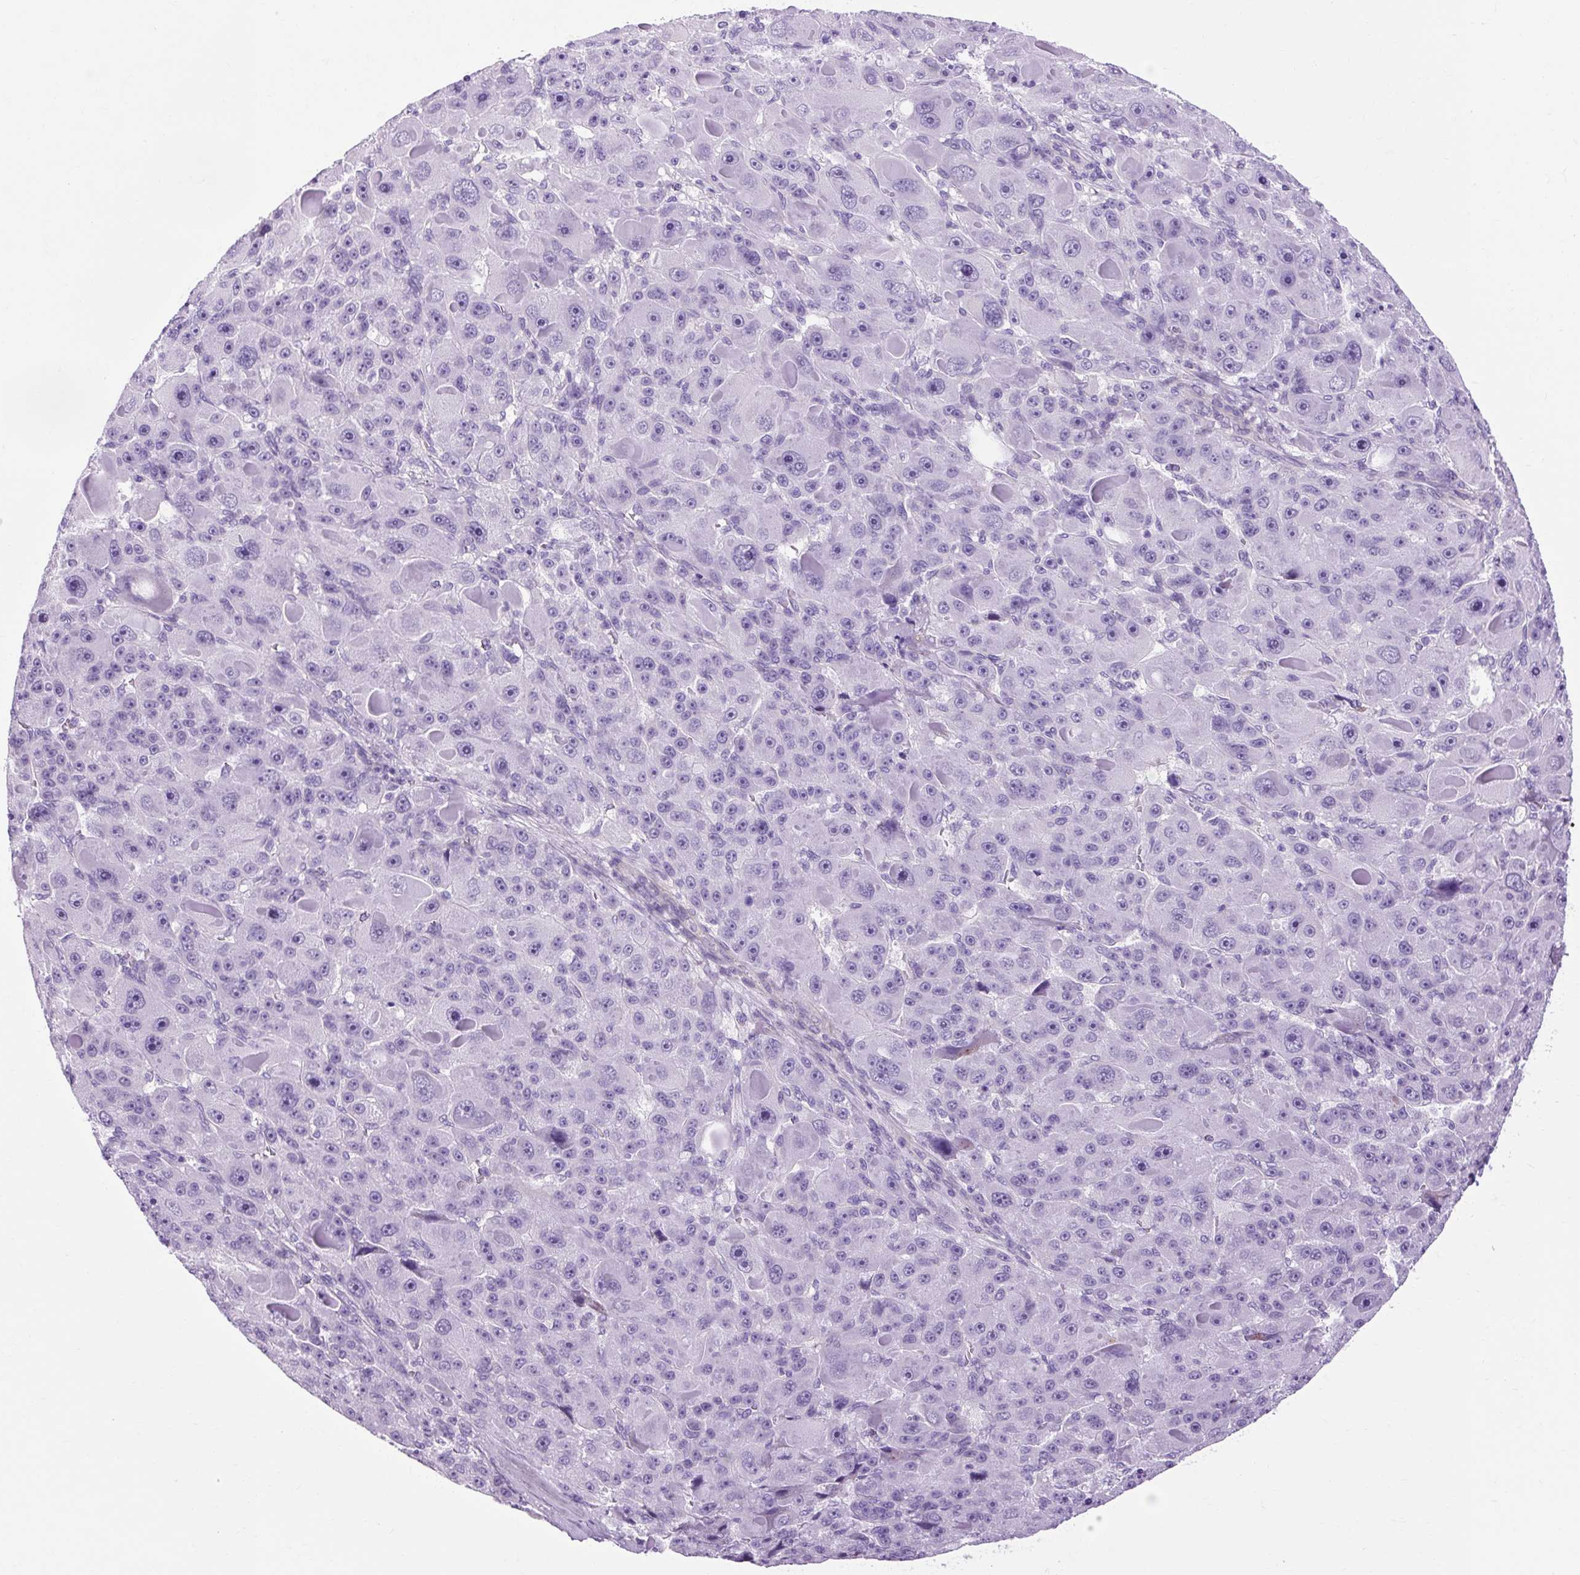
{"staining": {"intensity": "negative", "quantity": "none", "location": "none"}, "tissue": "liver cancer", "cell_type": "Tumor cells", "image_type": "cancer", "snomed": [{"axis": "morphology", "description": "Carcinoma, Hepatocellular, NOS"}, {"axis": "topography", "description": "Liver"}], "caption": "Photomicrograph shows no protein staining in tumor cells of hepatocellular carcinoma (liver) tissue. (Immunohistochemistry, brightfield microscopy, high magnification).", "gene": "OOEP", "patient": {"sex": "male", "age": 76}}